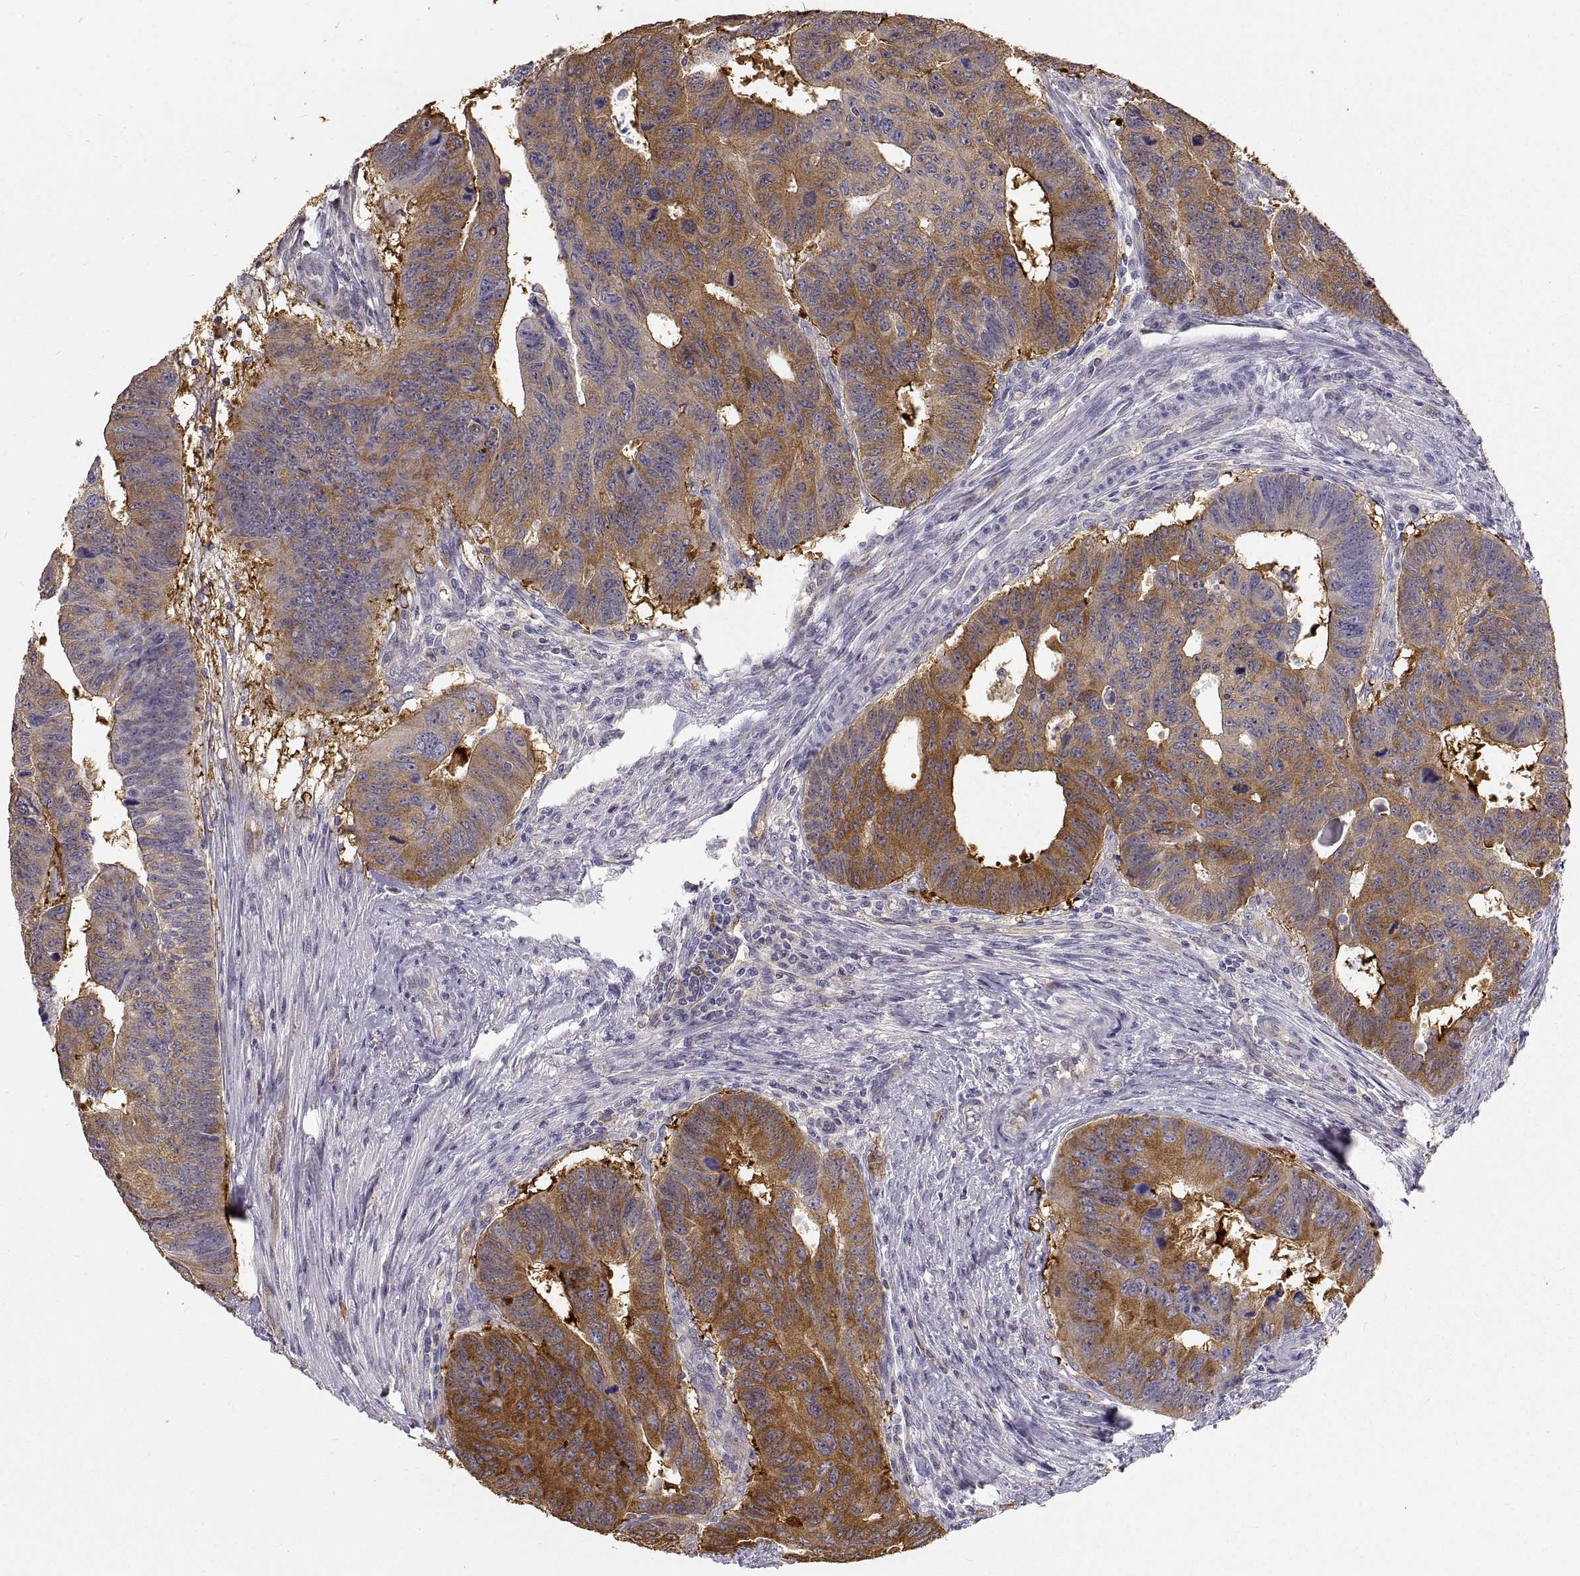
{"staining": {"intensity": "strong", "quantity": ">75%", "location": "cytoplasmic/membranous"}, "tissue": "colorectal cancer", "cell_type": "Tumor cells", "image_type": "cancer", "snomed": [{"axis": "morphology", "description": "Adenocarcinoma, NOS"}, {"axis": "topography", "description": "Rectum"}], "caption": "Tumor cells reveal high levels of strong cytoplasmic/membranous expression in approximately >75% of cells in colorectal adenocarcinoma. (DAB (3,3'-diaminobenzidine) IHC with brightfield microscopy, high magnification).", "gene": "HSP90AB1", "patient": {"sex": "female", "age": 85}}